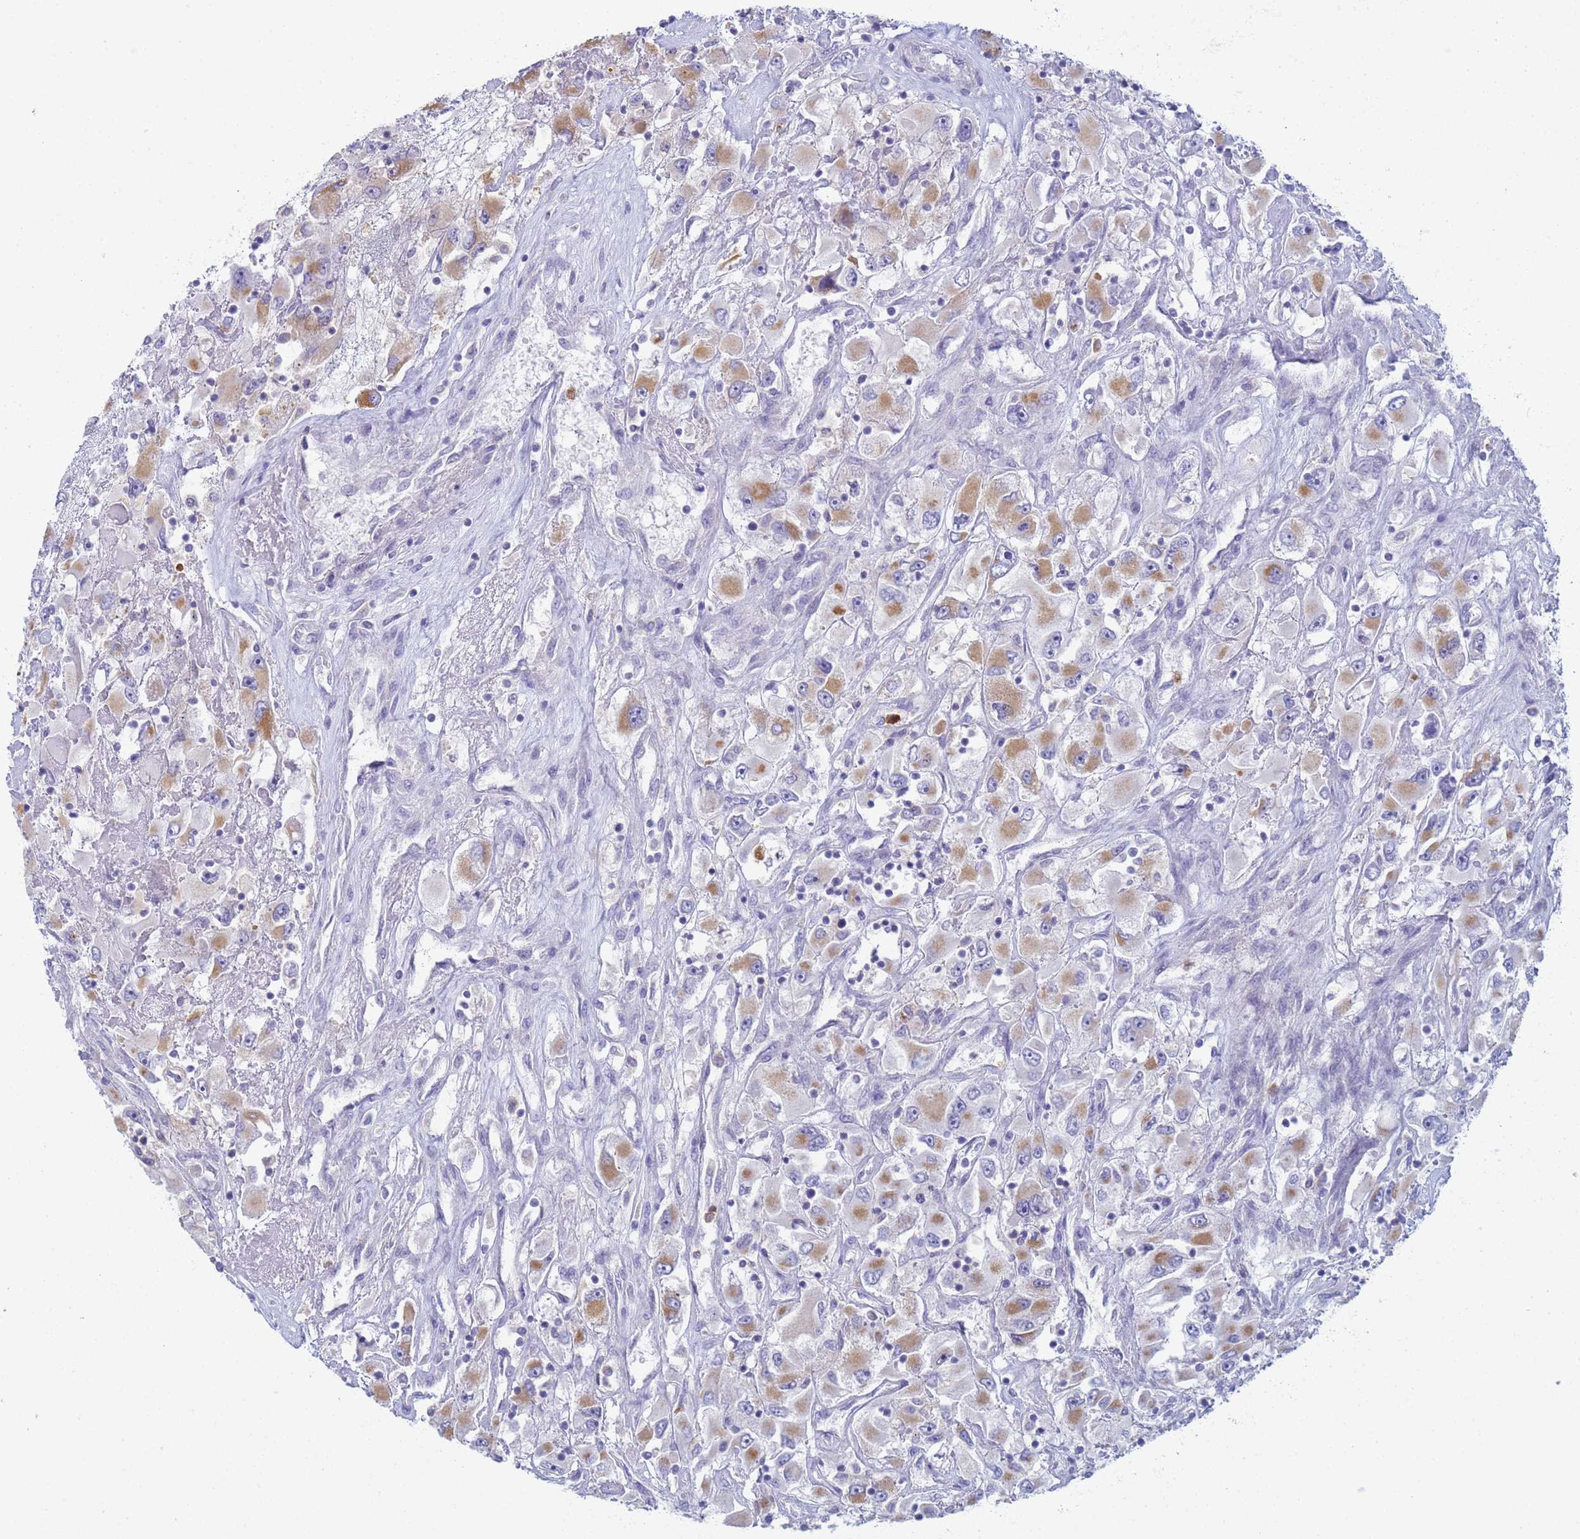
{"staining": {"intensity": "moderate", "quantity": "<25%", "location": "cytoplasmic/membranous"}, "tissue": "renal cancer", "cell_type": "Tumor cells", "image_type": "cancer", "snomed": [{"axis": "morphology", "description": "Adenocarcinoma, NOS"}, {"axis": "topography", "description": "Kidney"}], "caption": "This histopathology image exhibits renal cancer stained with IHC to label a protein in brown. The cytoplasmic/membranous of tumor cells show moderate positivity for the protein. Nuclei are counter-stained blue.", "gene": "CR1", "patient": {"sex": "female", "age": 52}}